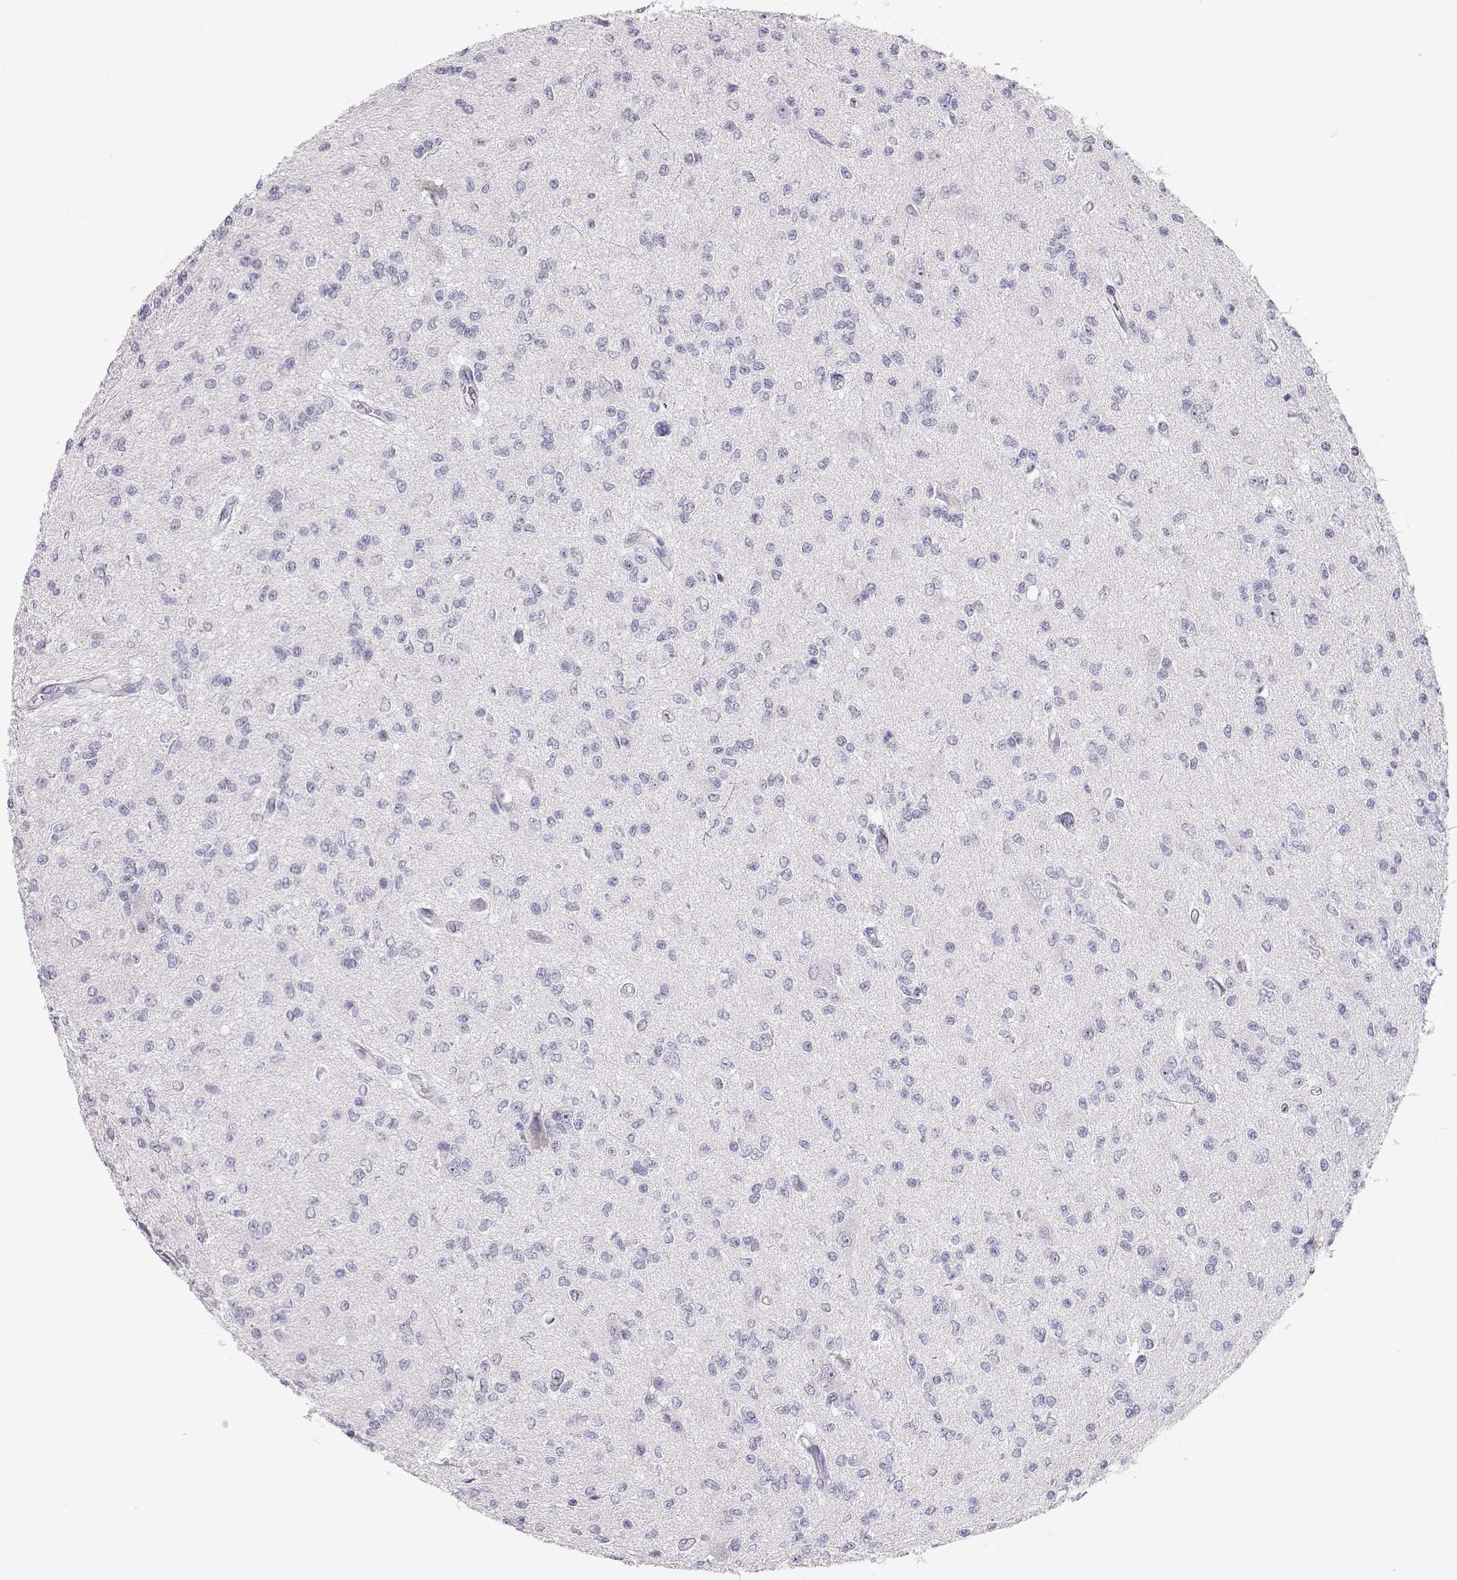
{"staining": {"intensity": "negative", "quantity": "none", "location": "none"}, "tissue": "glioma", "cell_type": "Tumor cells", "image_type": "cancer", "snomed": [{"axis": "morphology", "description": "Glioma, malignant, Low grade"}, {"axis": "topography", "description": "Brain"}], "caption": "A high-resolution histopathology image shows IHC staining of glioma, which reveals no significant positivity in tumor cells.", "gene": "LEPR", "patient": {"sex": "male", "age": 67}}